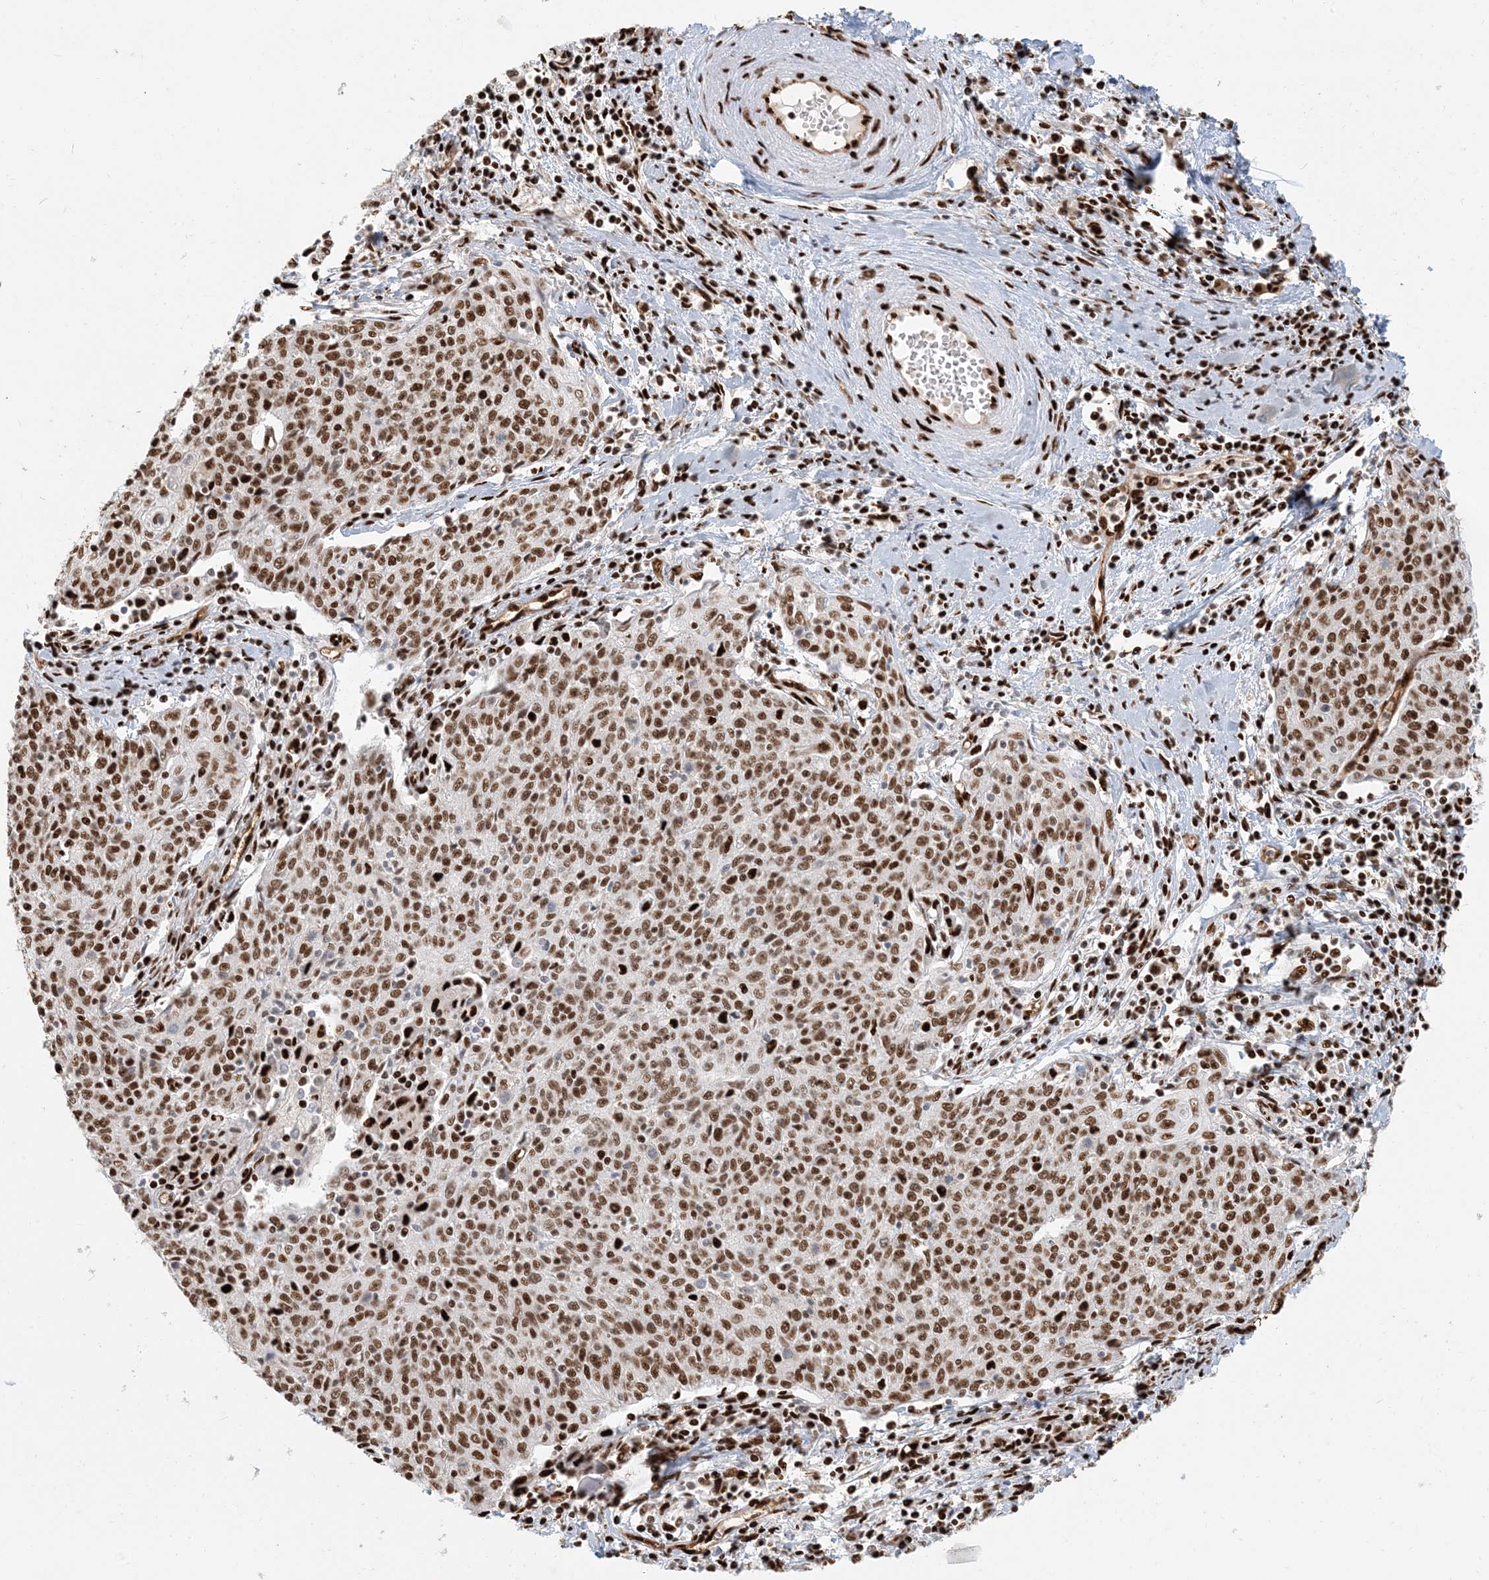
{"staining": {"intensity": "moderate", "quantity": ">75%", "location": "nuclear"}, "tissue": "cervical cancer", "cell_type": "Tumor cells", "image_type": "cancer", "snomed": [{"axis": "morphology", "description": "Squamous cell carcinoma, NOS"}, {"axis": "topography", "description": "Cervix"}], "caption": "Cervical squamous cell carcinoma stained with a brown dye shows moderate nuclear positive staining in approximately >75% of tumor cells.", "gene": "CKS2", "patient": {"sex": "female", "age": 48}}